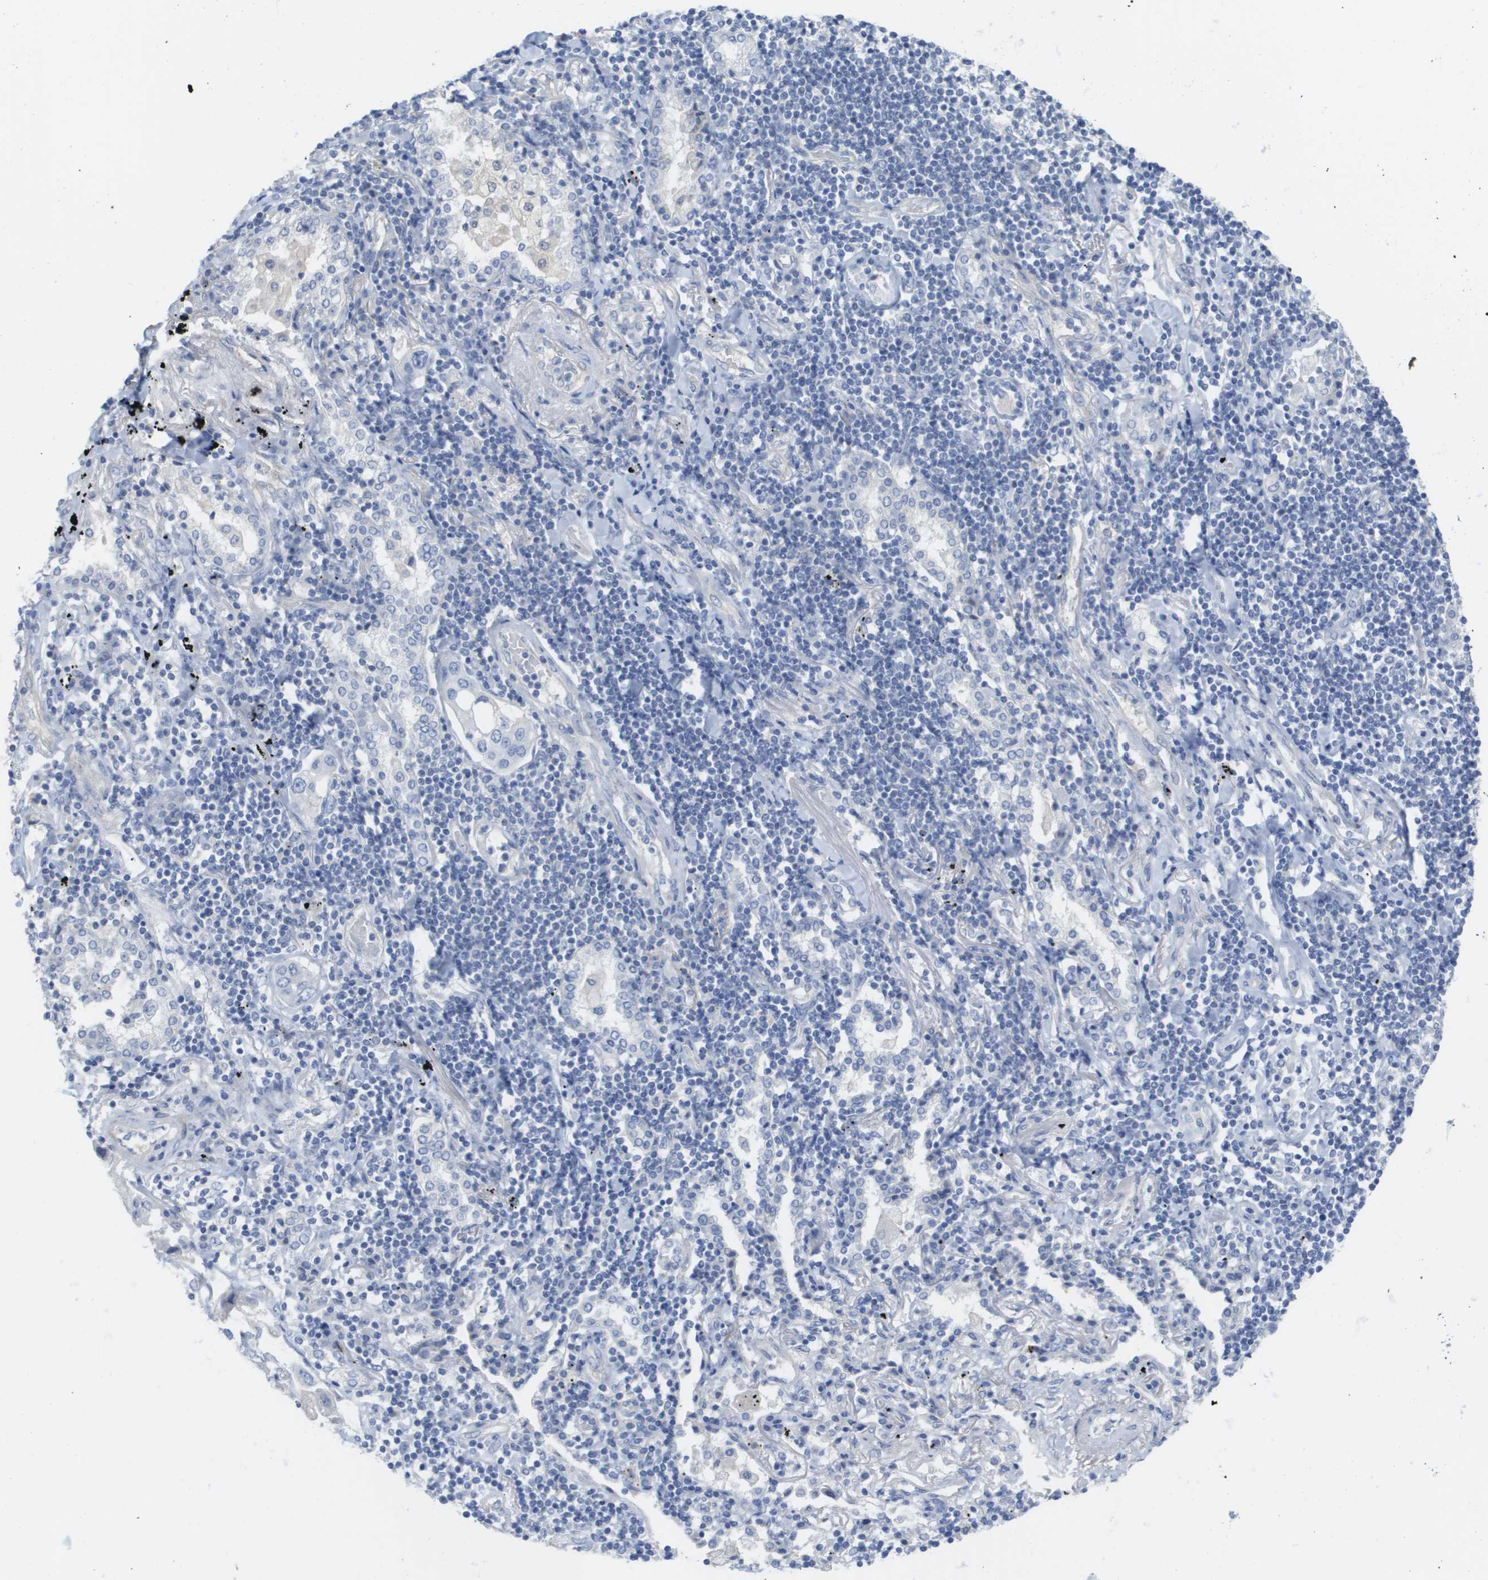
{"staining": {"intensity": "negative", "quantity": "none", "location": "none"}, "tissue": "lung cancer", "cell_type": "Tumor cells", "image_type": "cancer", "snomed": [{"axis": "morphology", "description": "Adenocarcinoma, NOS"}, {"axis": "topography", "description": "Lung"}], "caption": "High power microscopy image of an immunohistochemistry (IHC) histopathology image of lung cancer (adenocarcinoma), revealing no significant staining in tumor cells.", "gene": "MYL3", "patient": {"sex": "female", "age": 65}}